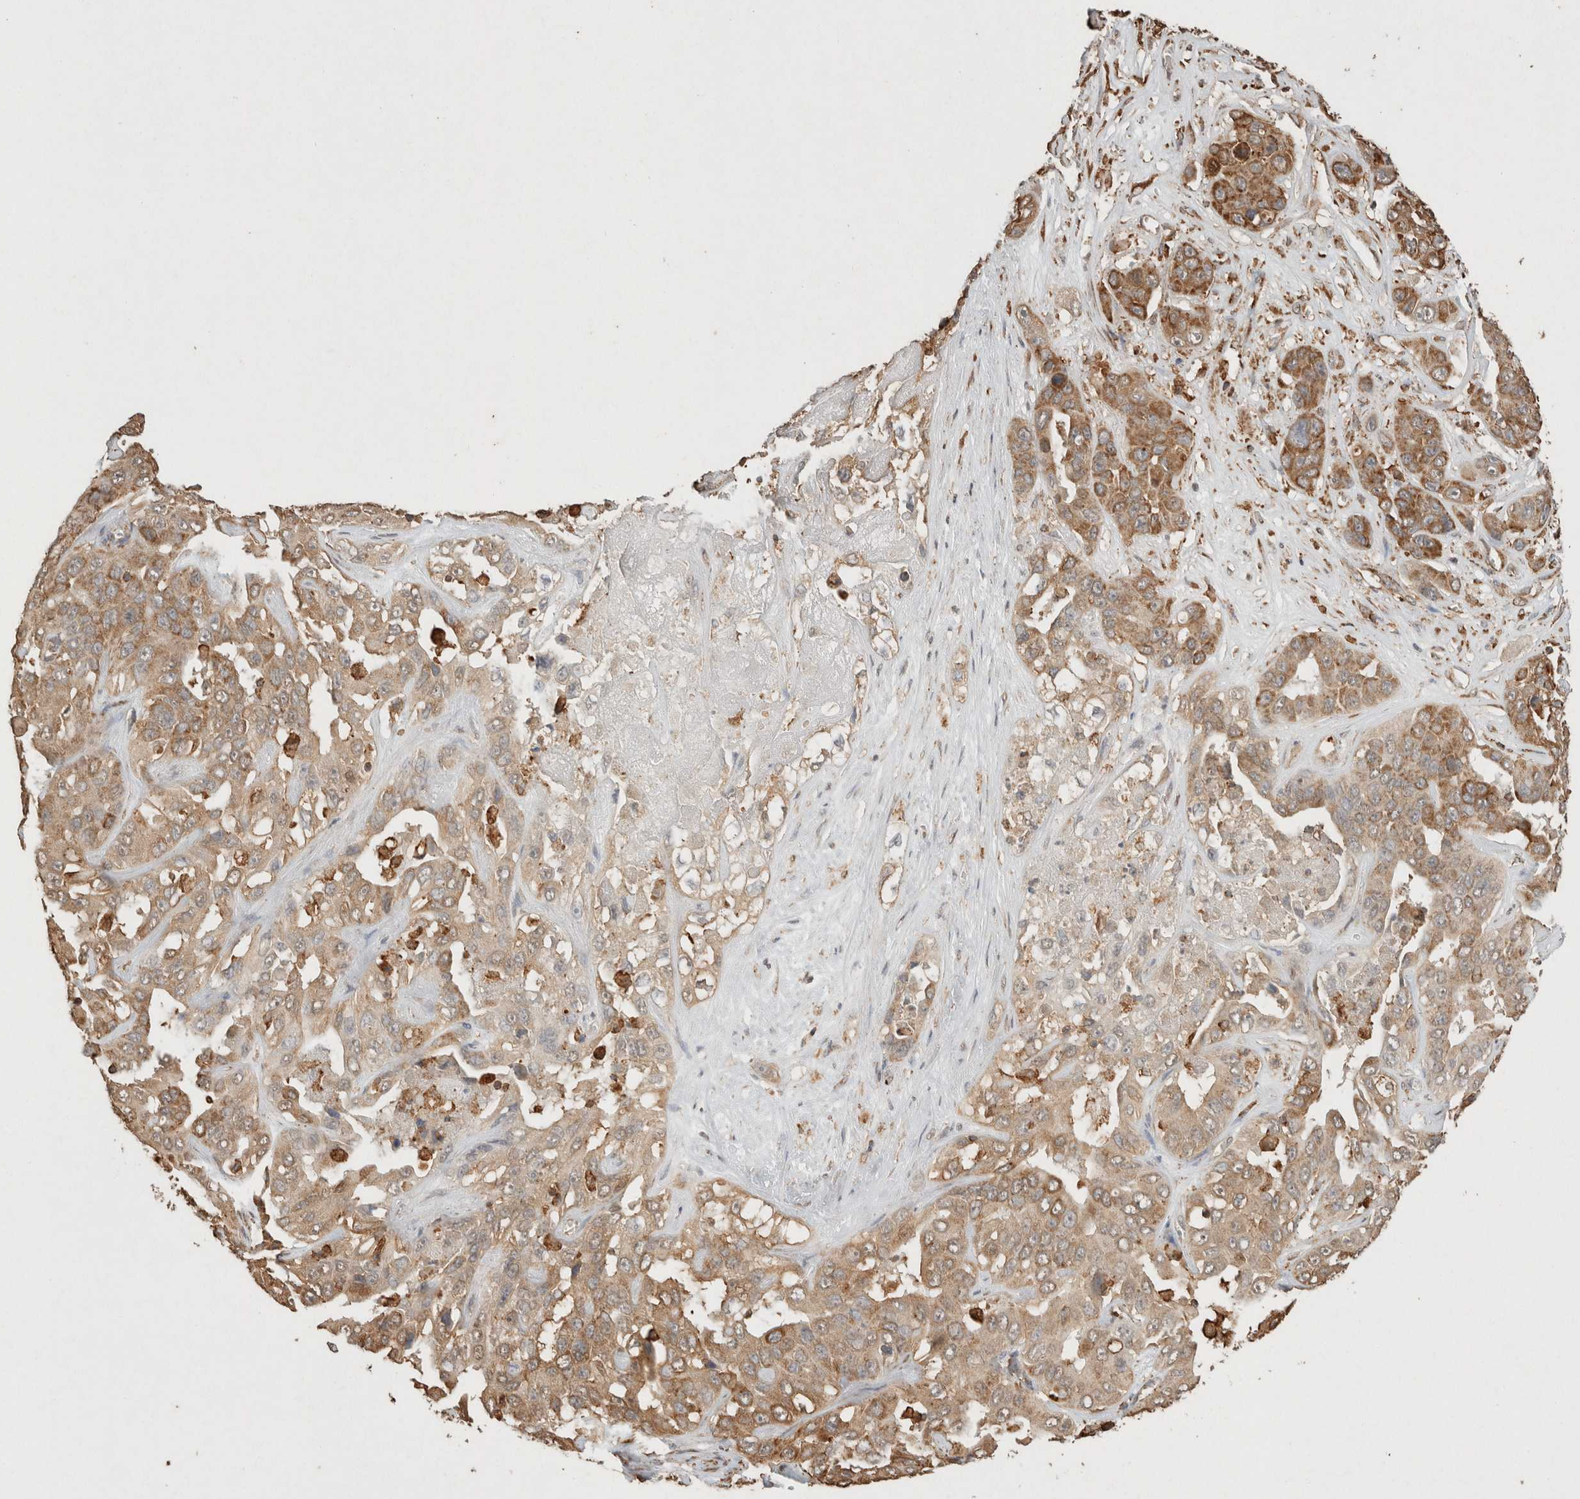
{"staining": {"intensity": "moderate", "quantity": ">75%", "location": "cytoplasmic/membranous"}, "tissue": "liver cancer", "cell_type": "Tumor cells", "image_type": "cancer", "snomed": [{"axis": "morphology", "description": "Cholangiocarcinoma"}, {"axis": "topography", "description": "Liver"}], "caption": "An IHC micrograph of neoplastic tissue is shown. Protein staining in brown highlights moderate cytoplasmic/membranous positivity in cholangiocarcinoma (liver) within tumor cells. The protein of interest is shown in brown color, while the nuclei are stained blue.", "gene": "ERAP1", "patient": {"sex": "female", "age": 52}}